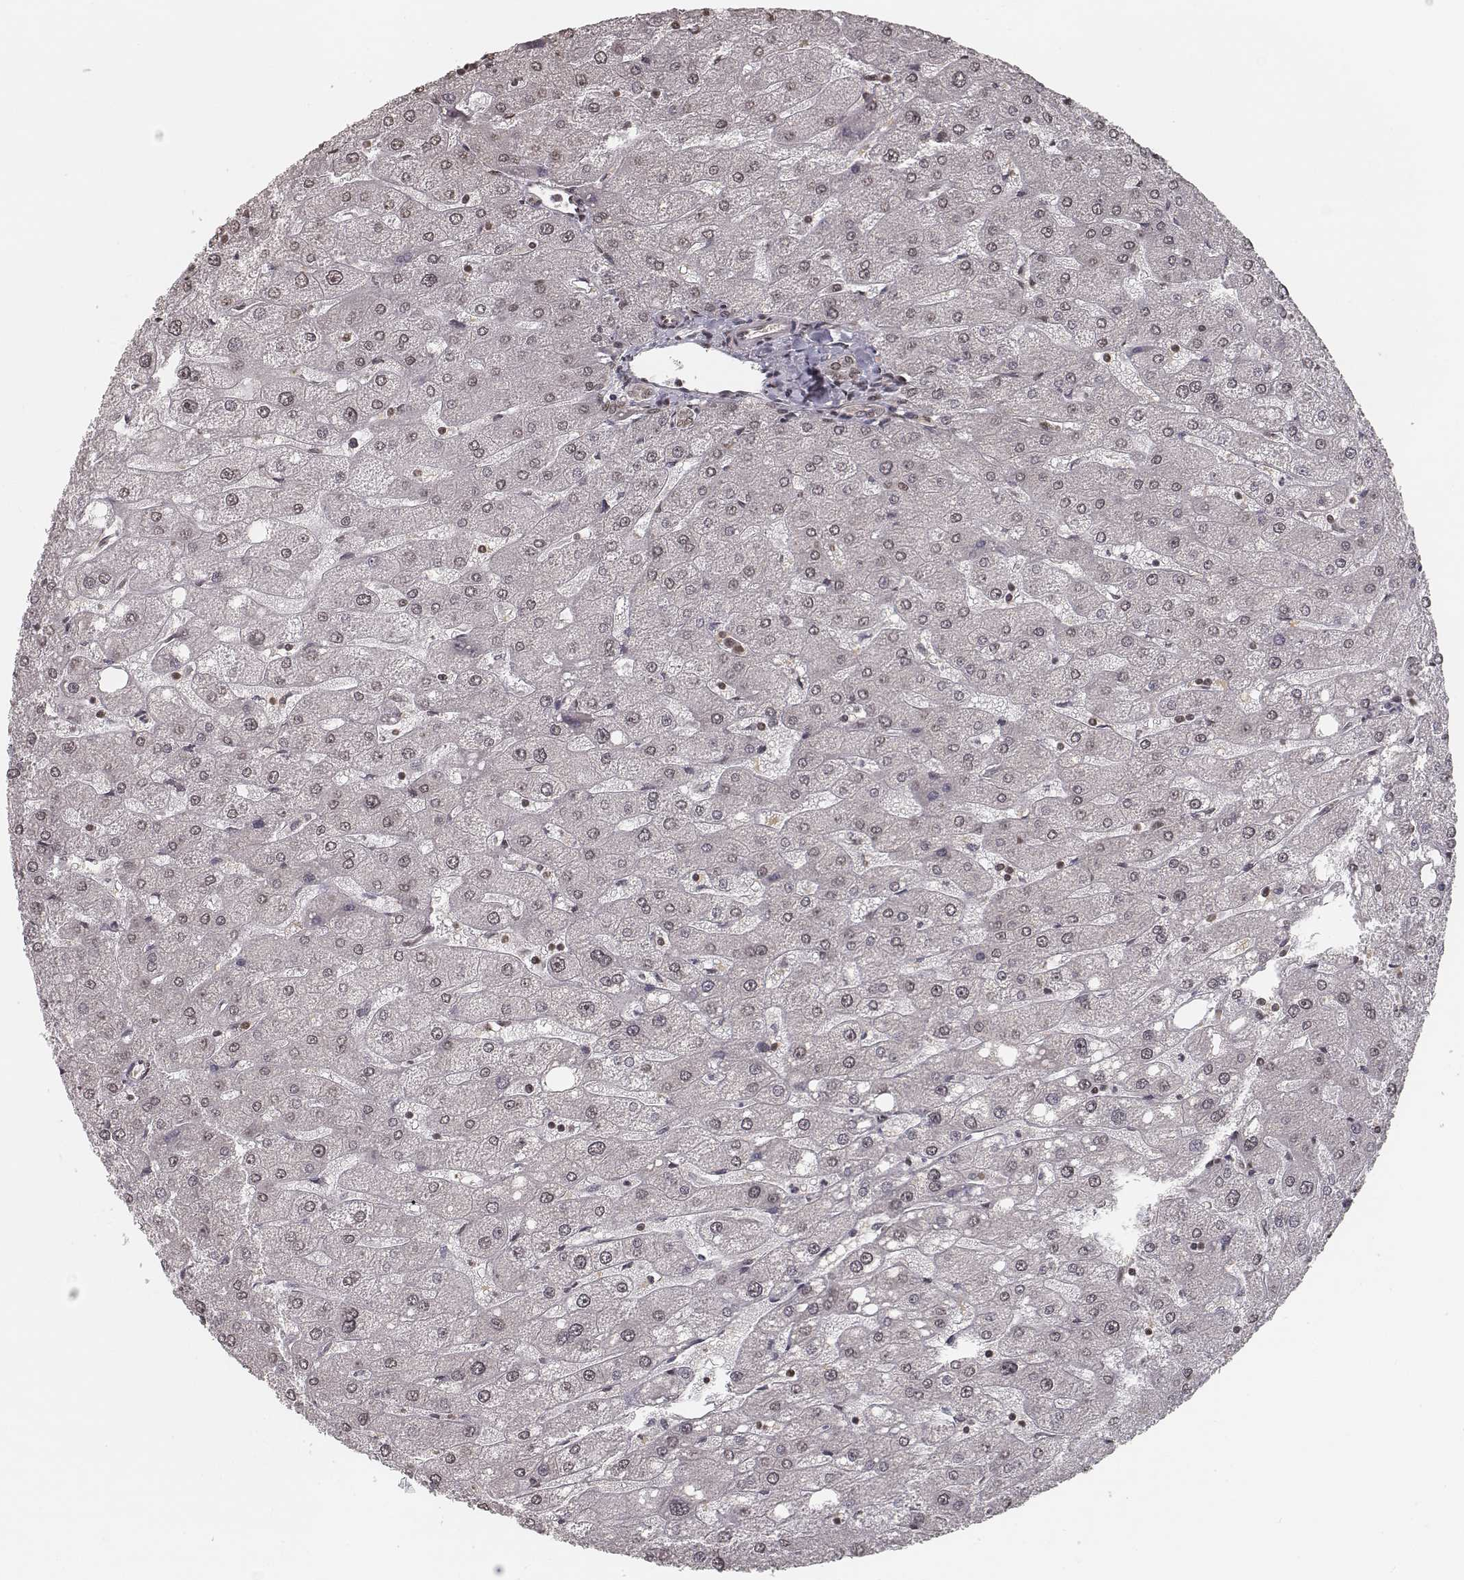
{"staining": {"intensity": "weak", "quantity": ">75%", "location": "nuclear"}, "tissue": "liver", "cell_type": "Cholangiocytes", "image_type": "normal", "snomed": [{"axis": "morphology", "description": "Normal tissue, NOS"}, {"axis": "topography", "description": "Liver"}], "caption": "Liver stained with a protein marker displays weak staining in cholangiocytes.", "gene": "HMGA2", "patient": {"sex": "male", "age": 67}}